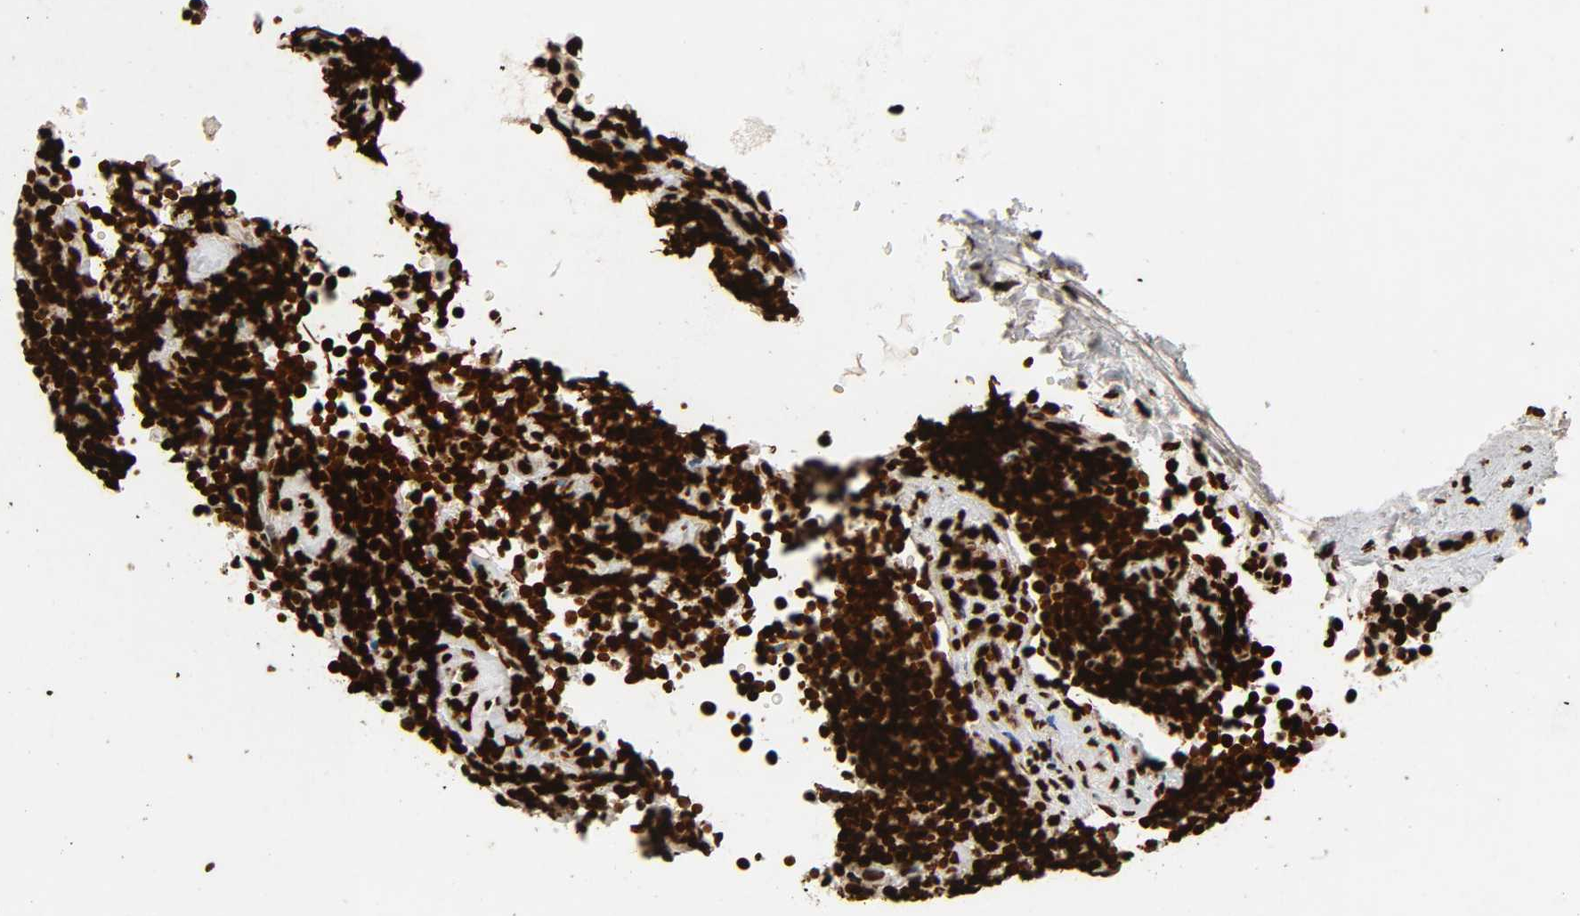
{"staining": {"intensity": "strong", "quantity": ">75%", "location": "nuclear"}, "tissue": "lymphoma", "cell_type": "Tumor cells", "image_type": "cancer", "snomed": [{"axis": "morphology", "description": "Malignant lymphoma, non-Hodgkin's type, Low grade"}, {"axis": "topography", "description": "Lymph node"}], "caption": "This photomicrograph shows malignant lymphoma, non-Hodgkin's type (low-grade) stained with IHC to label a protein in brown. The nuclear of tumor cells show strong positivity for the protein. Nuclei are counter-stained blue.", "gene": "RXRA", "patient": {"sex": "male", "age": 70}}